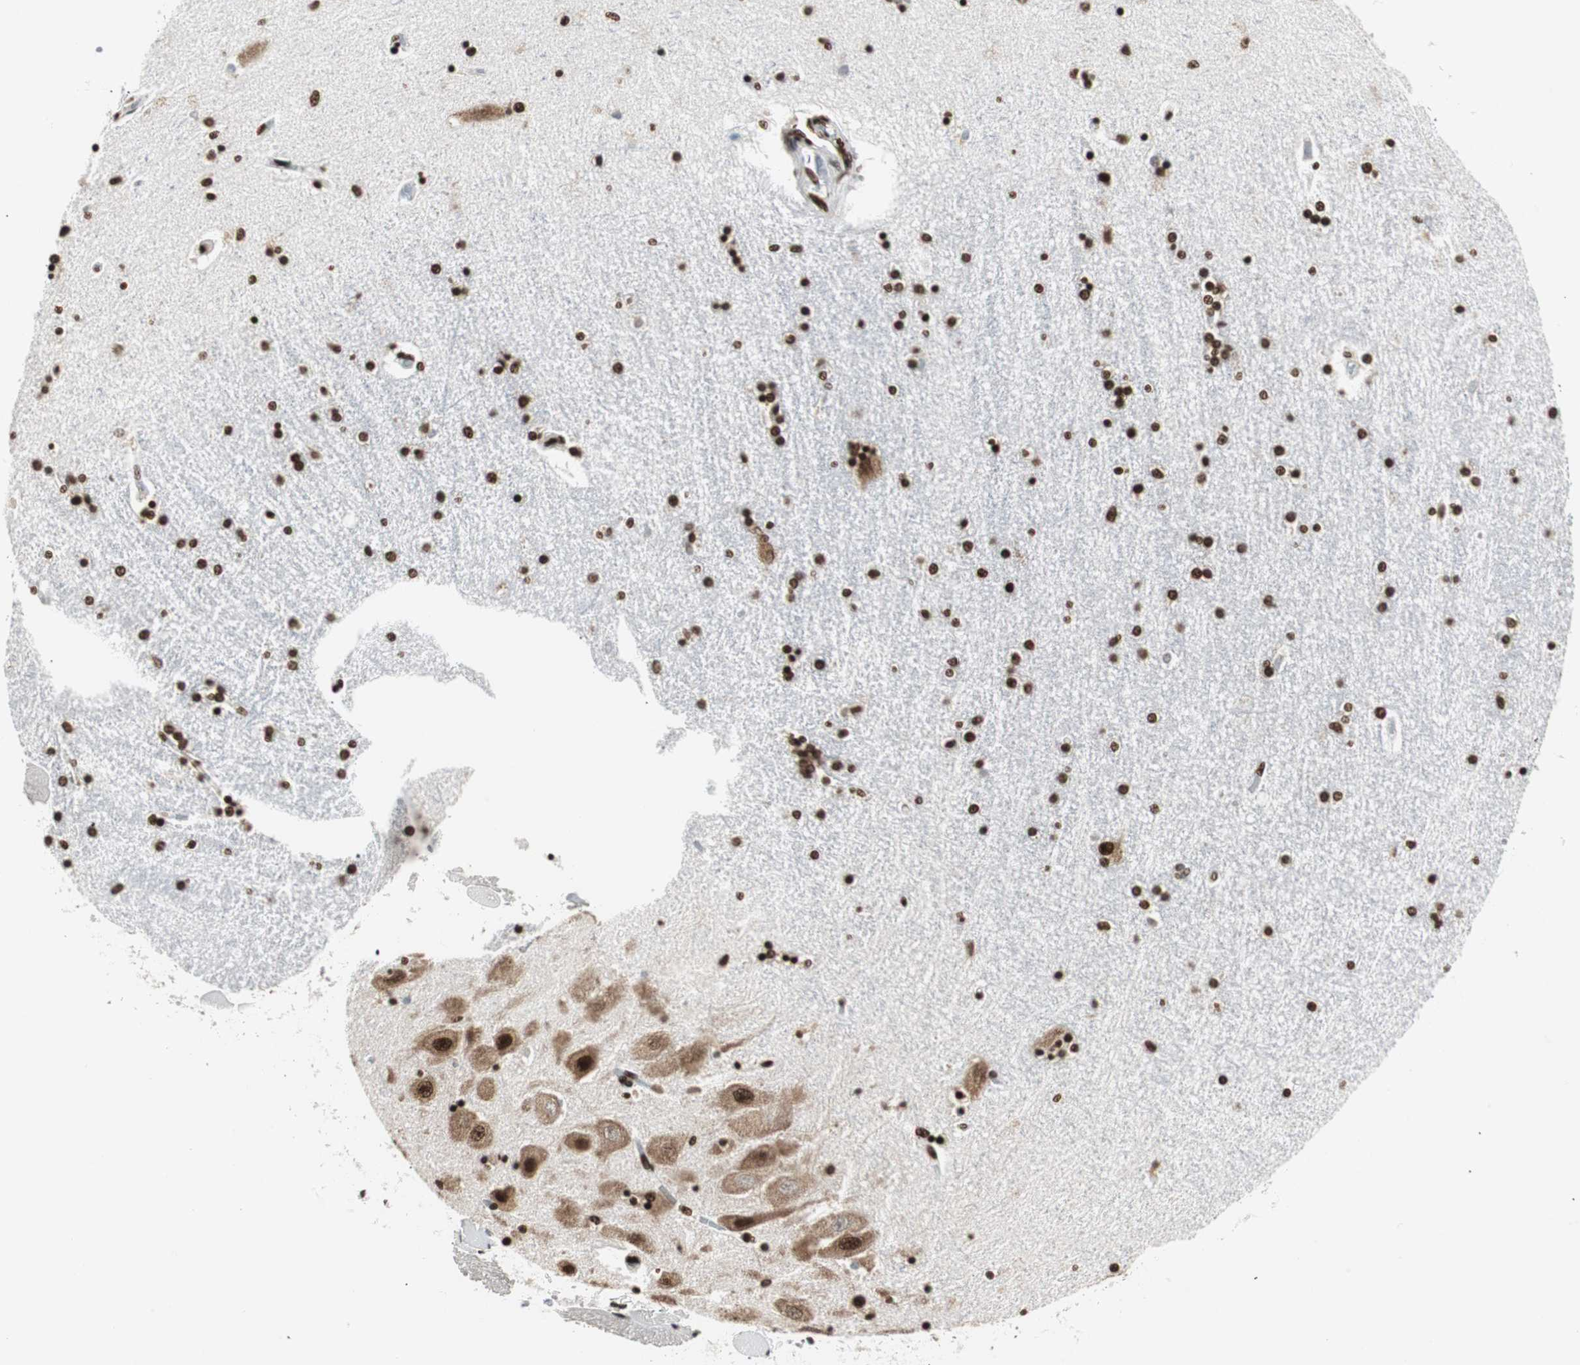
{"staining": {"intensity": "strong", "quantity": ">75%", "location": "nuclear"}, "tissue": "hippocampus", "cell_type": "Glial cells", "image_type": "normal", "snomed": [{"axis": "morphology", "description": "Normal tissue, NOS"}, {"axis": "topography", "description": "Hippocampus"}], "caption": "Immunohistochemistry (IHC) image of benign human hippocampus stained for a protein (brown), which reveals high levels of strong nuclear expression in about >75% of glial cells.", "gene": "MTA2", "patient": {"sex": "female", "age": 54}}